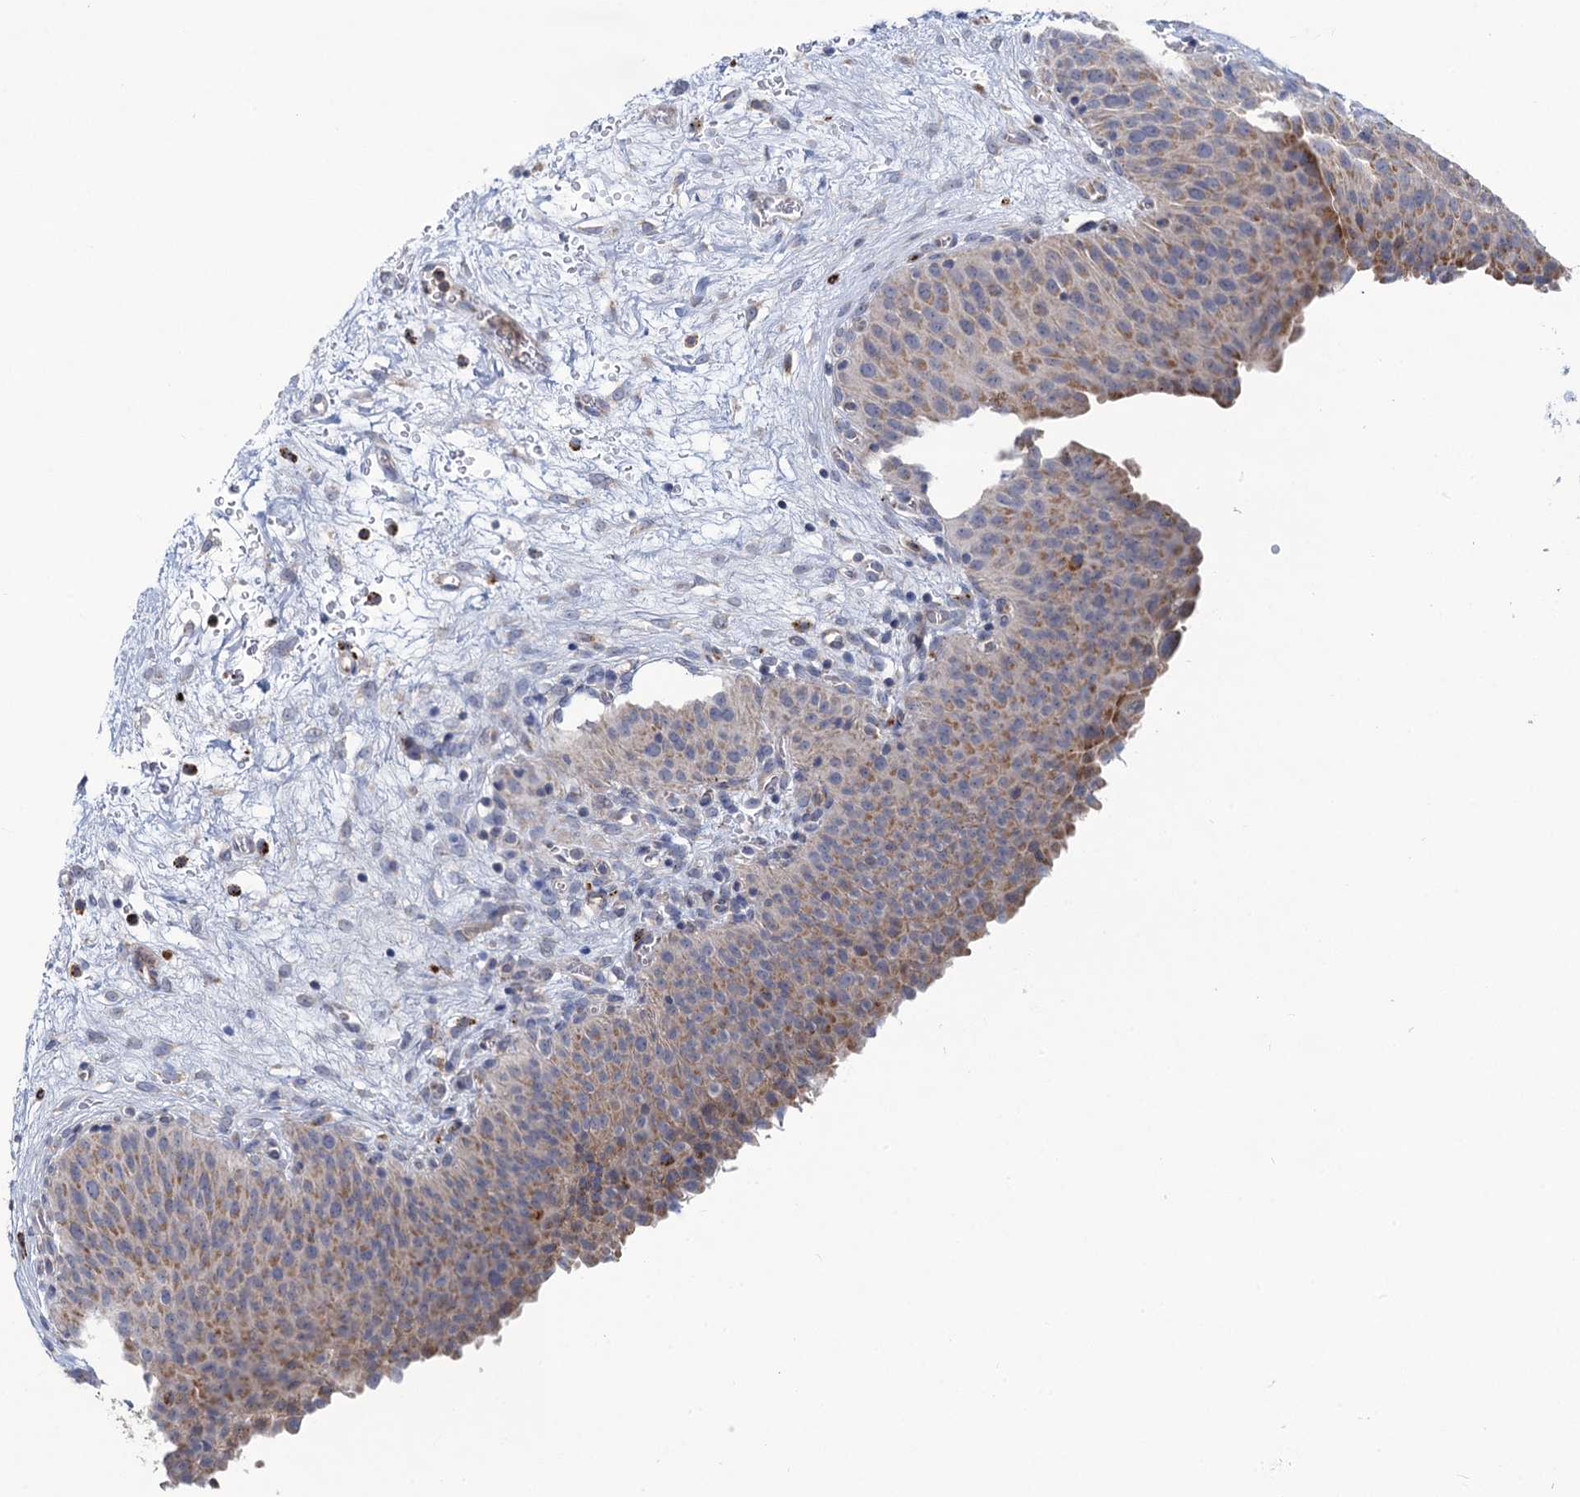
{"staining": {"intensity": "moderate", "quantity": ">75%", "location": "cytoplasmic/membranous"}, "tissue": "urinary bladder", "cell_type": "Urothelial cells", "image_type": "normal", "snomed": [{"axis": "morphology", "description": "Normal tissue, NOS"}, {"axis": "morphology", "description": "Dysplasia, NOS"}, {"axis": "topography", "description": "Urinary bladder"}], "caption": "DAB immunohistochemical staining of benign urinary bladder demonstrates moderate cytoplasmic/membranous protein positivity in approximately >75% of urothelial cells. The staining was performed using DAB (3,3'-diaminobenzidine), with brown indicating positive protein expression. Nuclei are stained blue with hematoxylin.", "gene": "ANKS3", "patient": {"sex": "male", "age": 35}}